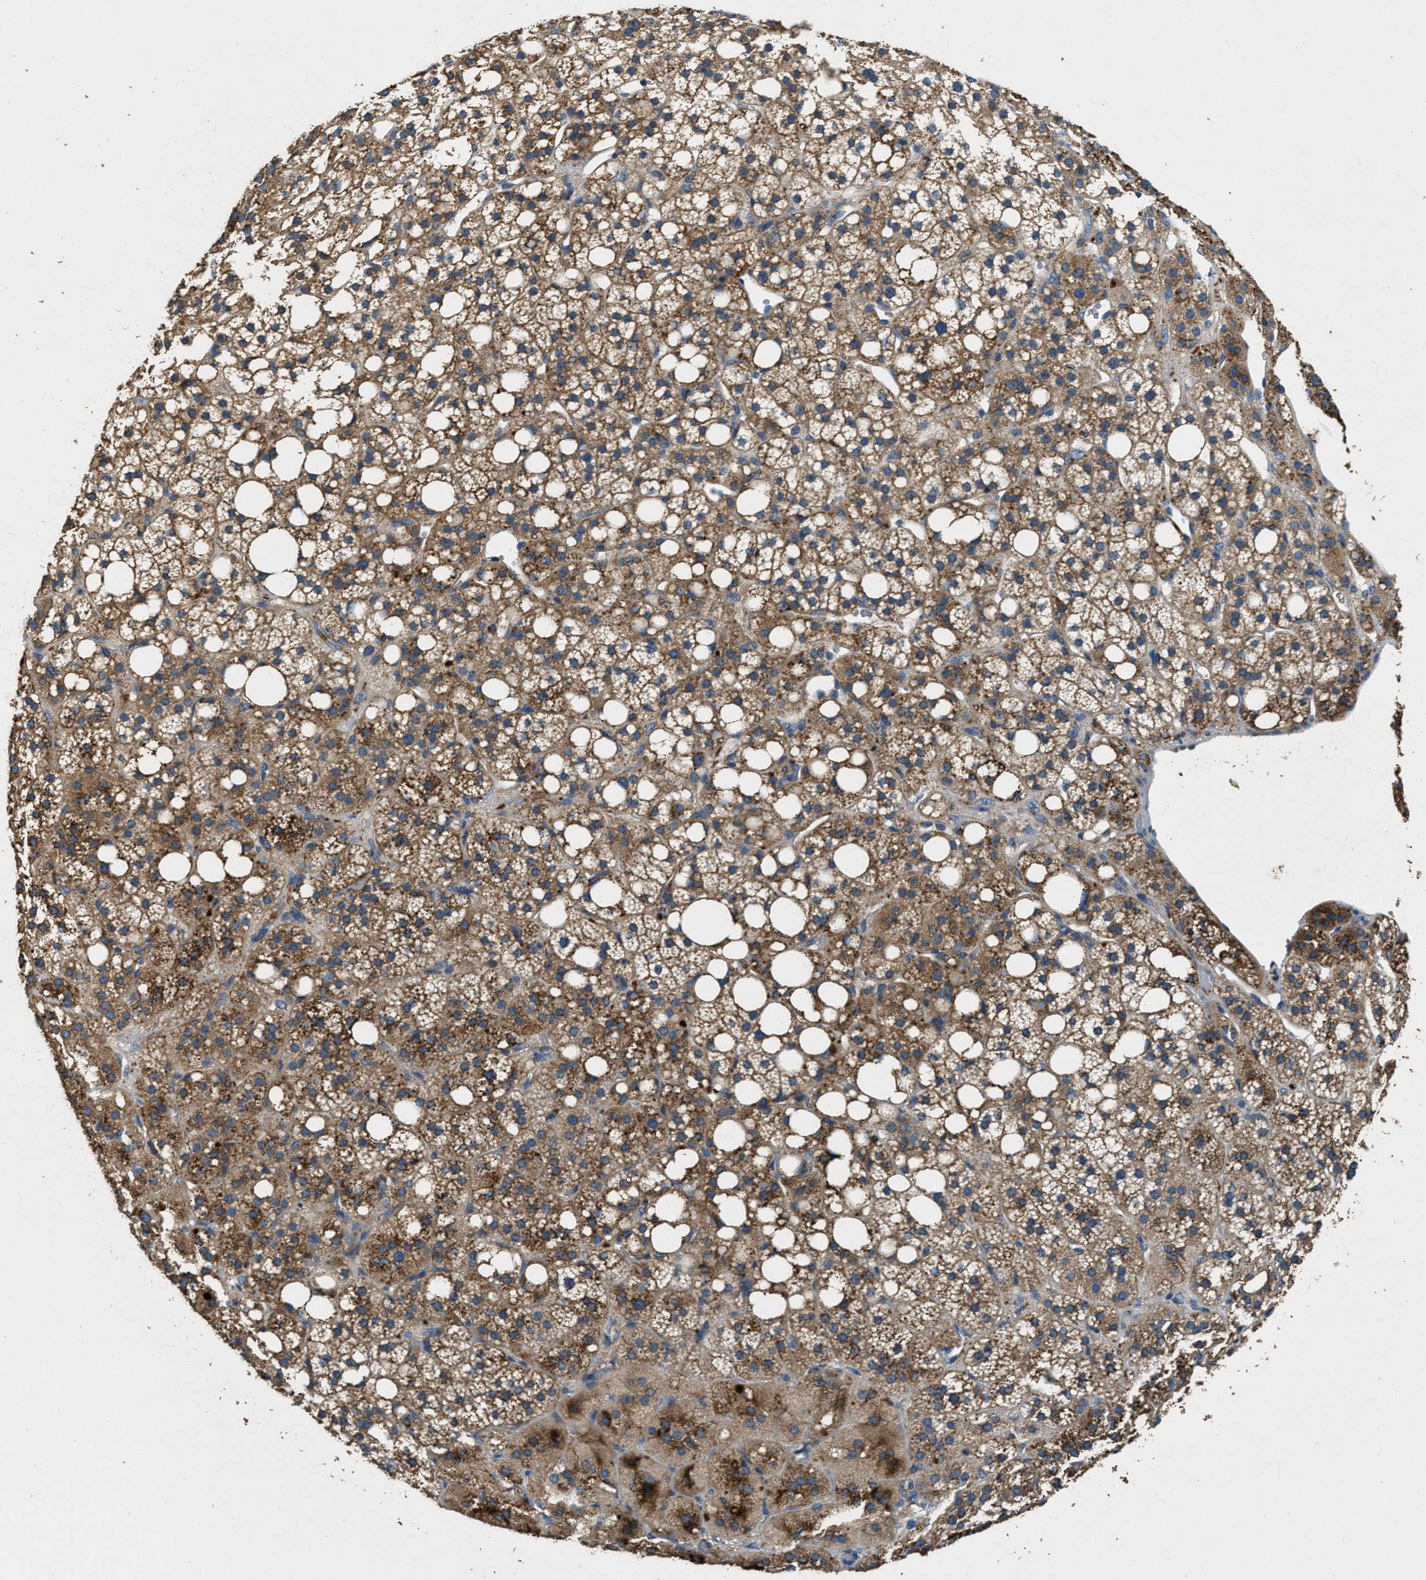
{"staining": {"intensity": "strong", "quantity": "25%-75%", "location": "cytoplasmic/membranous"}, "tissue": "adrenal gland", "cell_type": "Glandular cells", "image_type": "normal", "snomed": [{"axis": "morphology", "description": "Normal tissue, NOS"}, {"axis": "topography", "description": "Adrenal gland"}], "caption": "Adrenal gland stained with a brown dye reveals strong cytoplasmic/membranous positive positivity in approximately 25%-75% of glandular cells.", "gene": "BLOC1S1", "patient": {"sex": "female", "age": 59}}